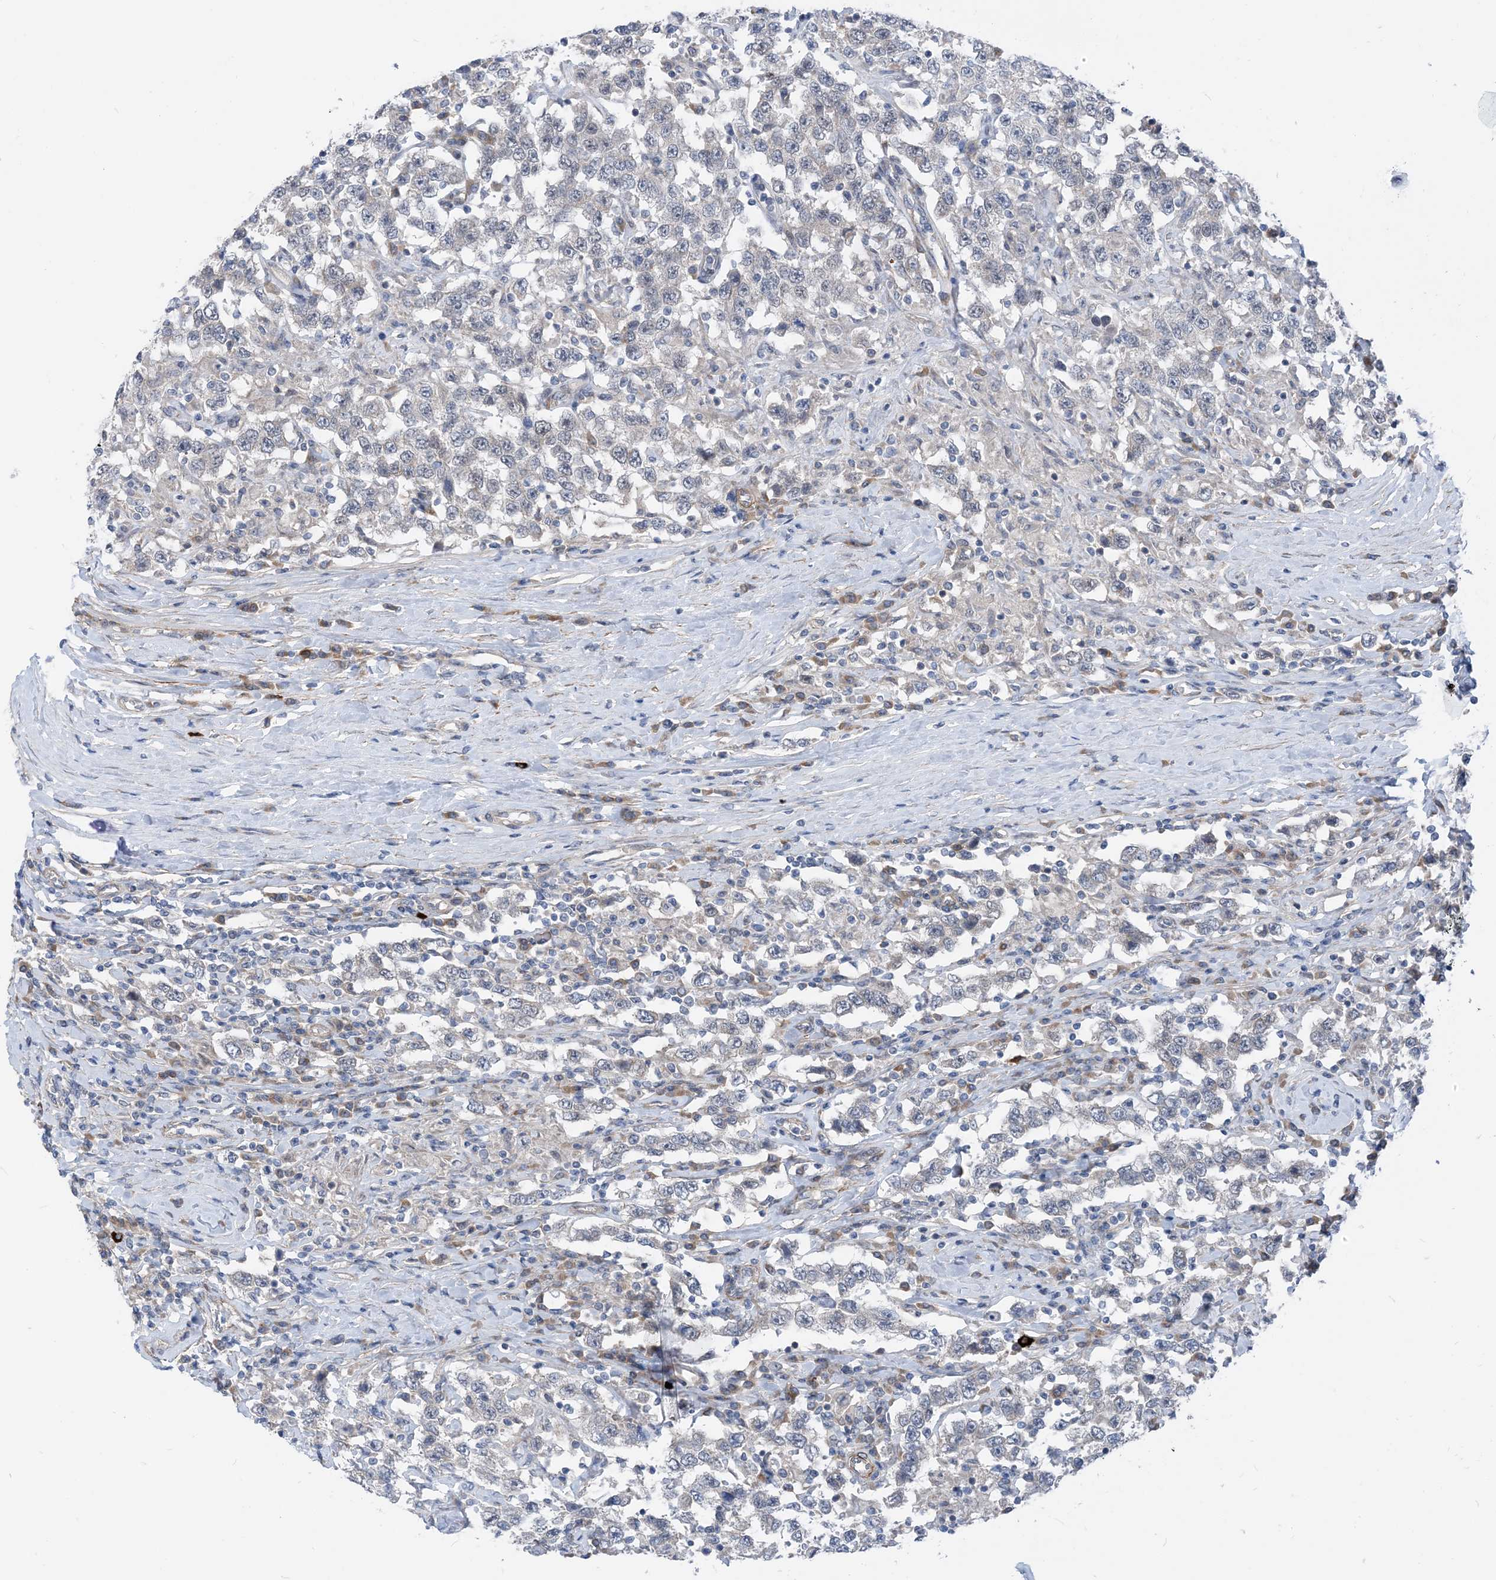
{"staining": {"intensity": "negative", "quantity": "none", "location": "none"}, "tissue": "testis cancer", "cell_type": "Tumor cells", "image_type": "cancer", "snomed": [{"axis": "morphology", "description": "Seminoma, NOS"}, {"axis": "topography", "description": "Testis"}], "caption": "There is no significant positivity in tumor cells of testis seminoma. (DAB immunohistochemistry (IHC) visualized using brightfield microscopy, high magnification).", "gene": "PLEKHA3", "patient": {"sex": "male", "age": 41}}